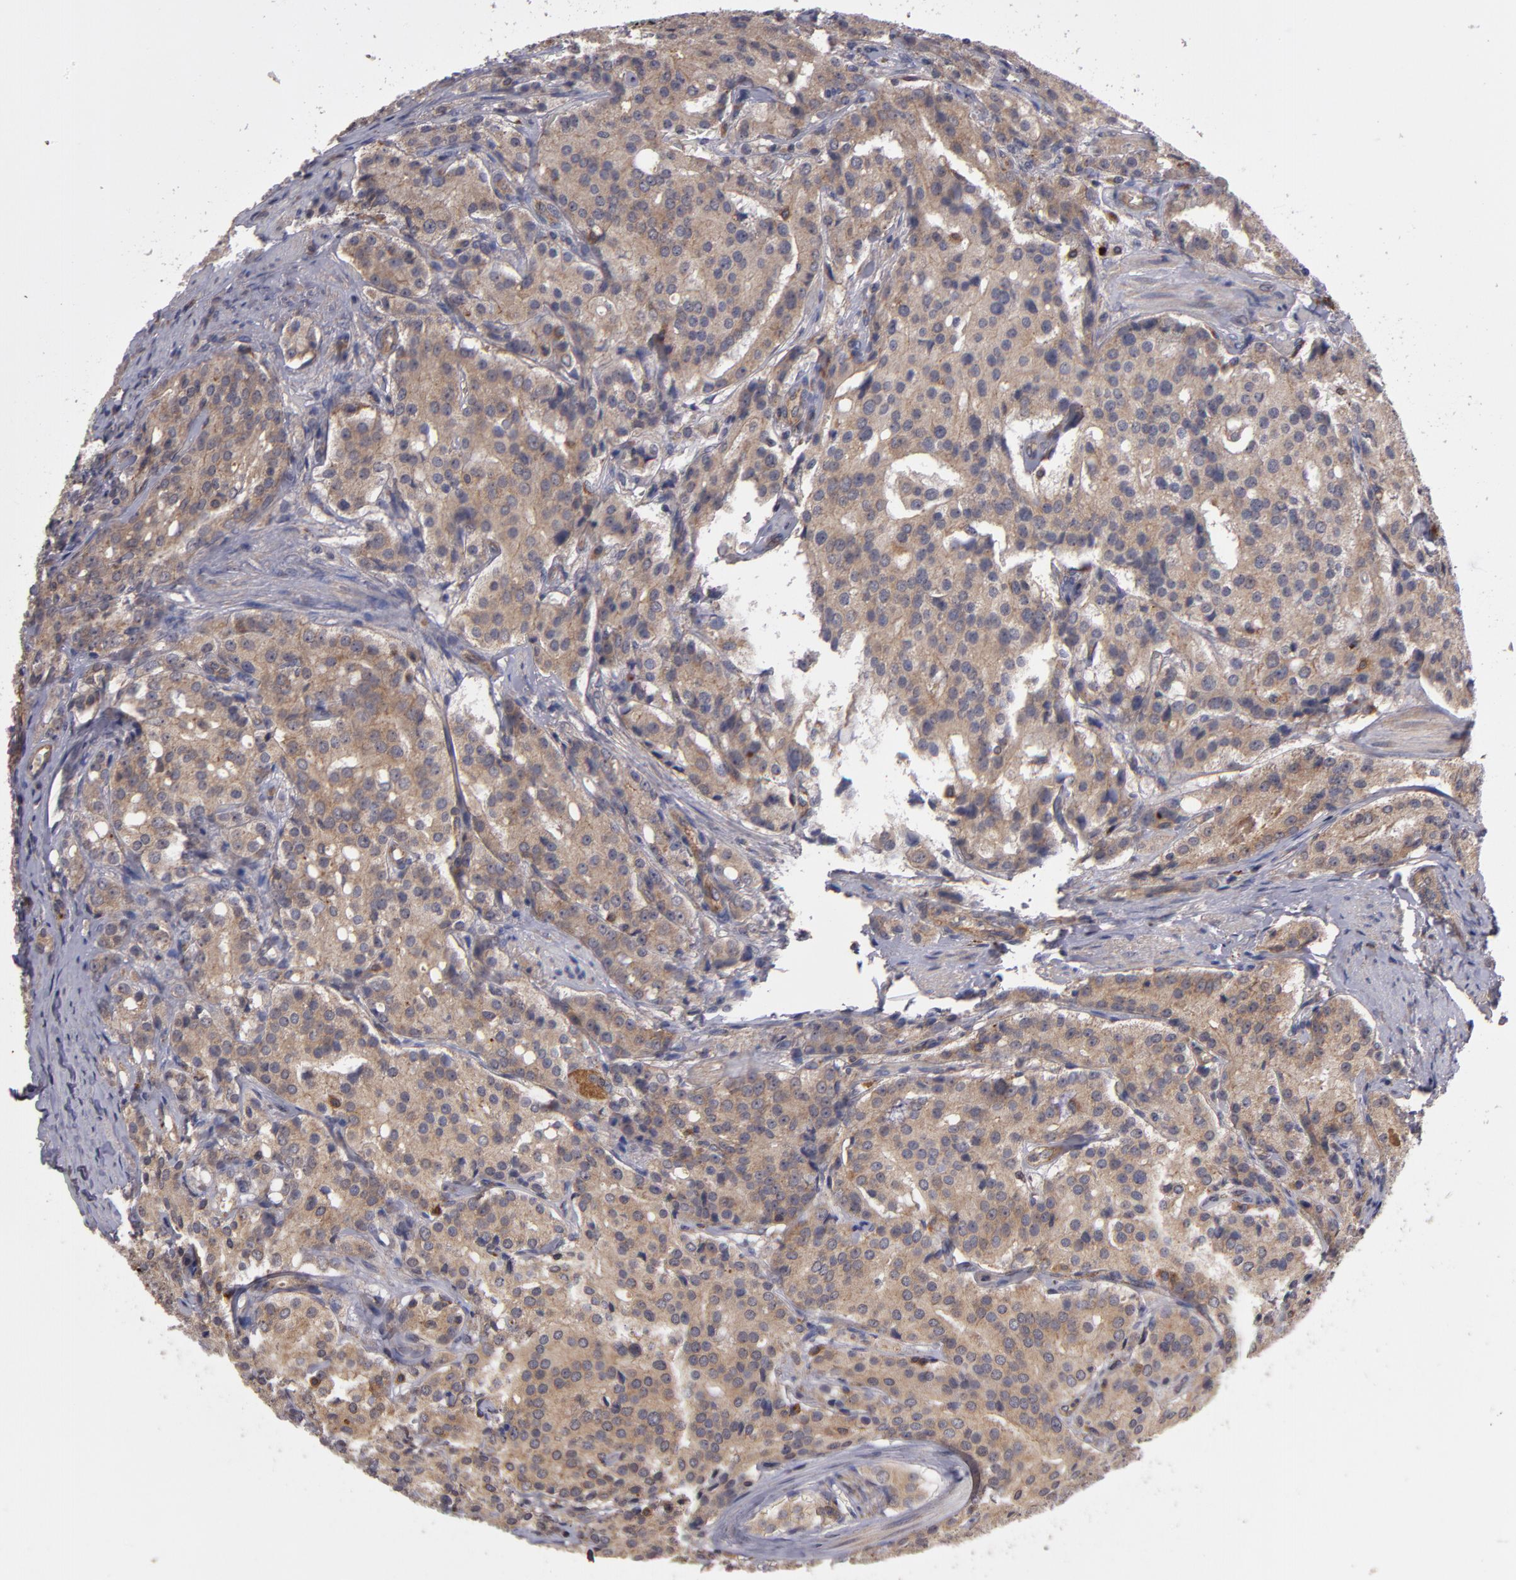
{"staining": {"intensity": "weak", "quantity": ">75%", "location": "cytoplasmic/membranous"}, "tissue": "prostate cancer", "cell_type": "Tumor cells", "image_type": "cancer", "snomed": [{"axis": "morphology", "description": "Adenocarcinoma, Medium grade"}, {"axis": "topography", "description": "Prostate"}], "caption": "Tumor cells display low levels of weak cytoplasmic/membranous expression in approximately >75% of cells in human prostate adenocarcinoma (medium-grade). The staining is performed using DAB (3,3'-diaminobenzidine) brown chromogen to label protein expression. The nuclei are counter-stained blue using hematoxylin.", "gene": "CTSO", "patient": {"sex": "male", "age": 72}}